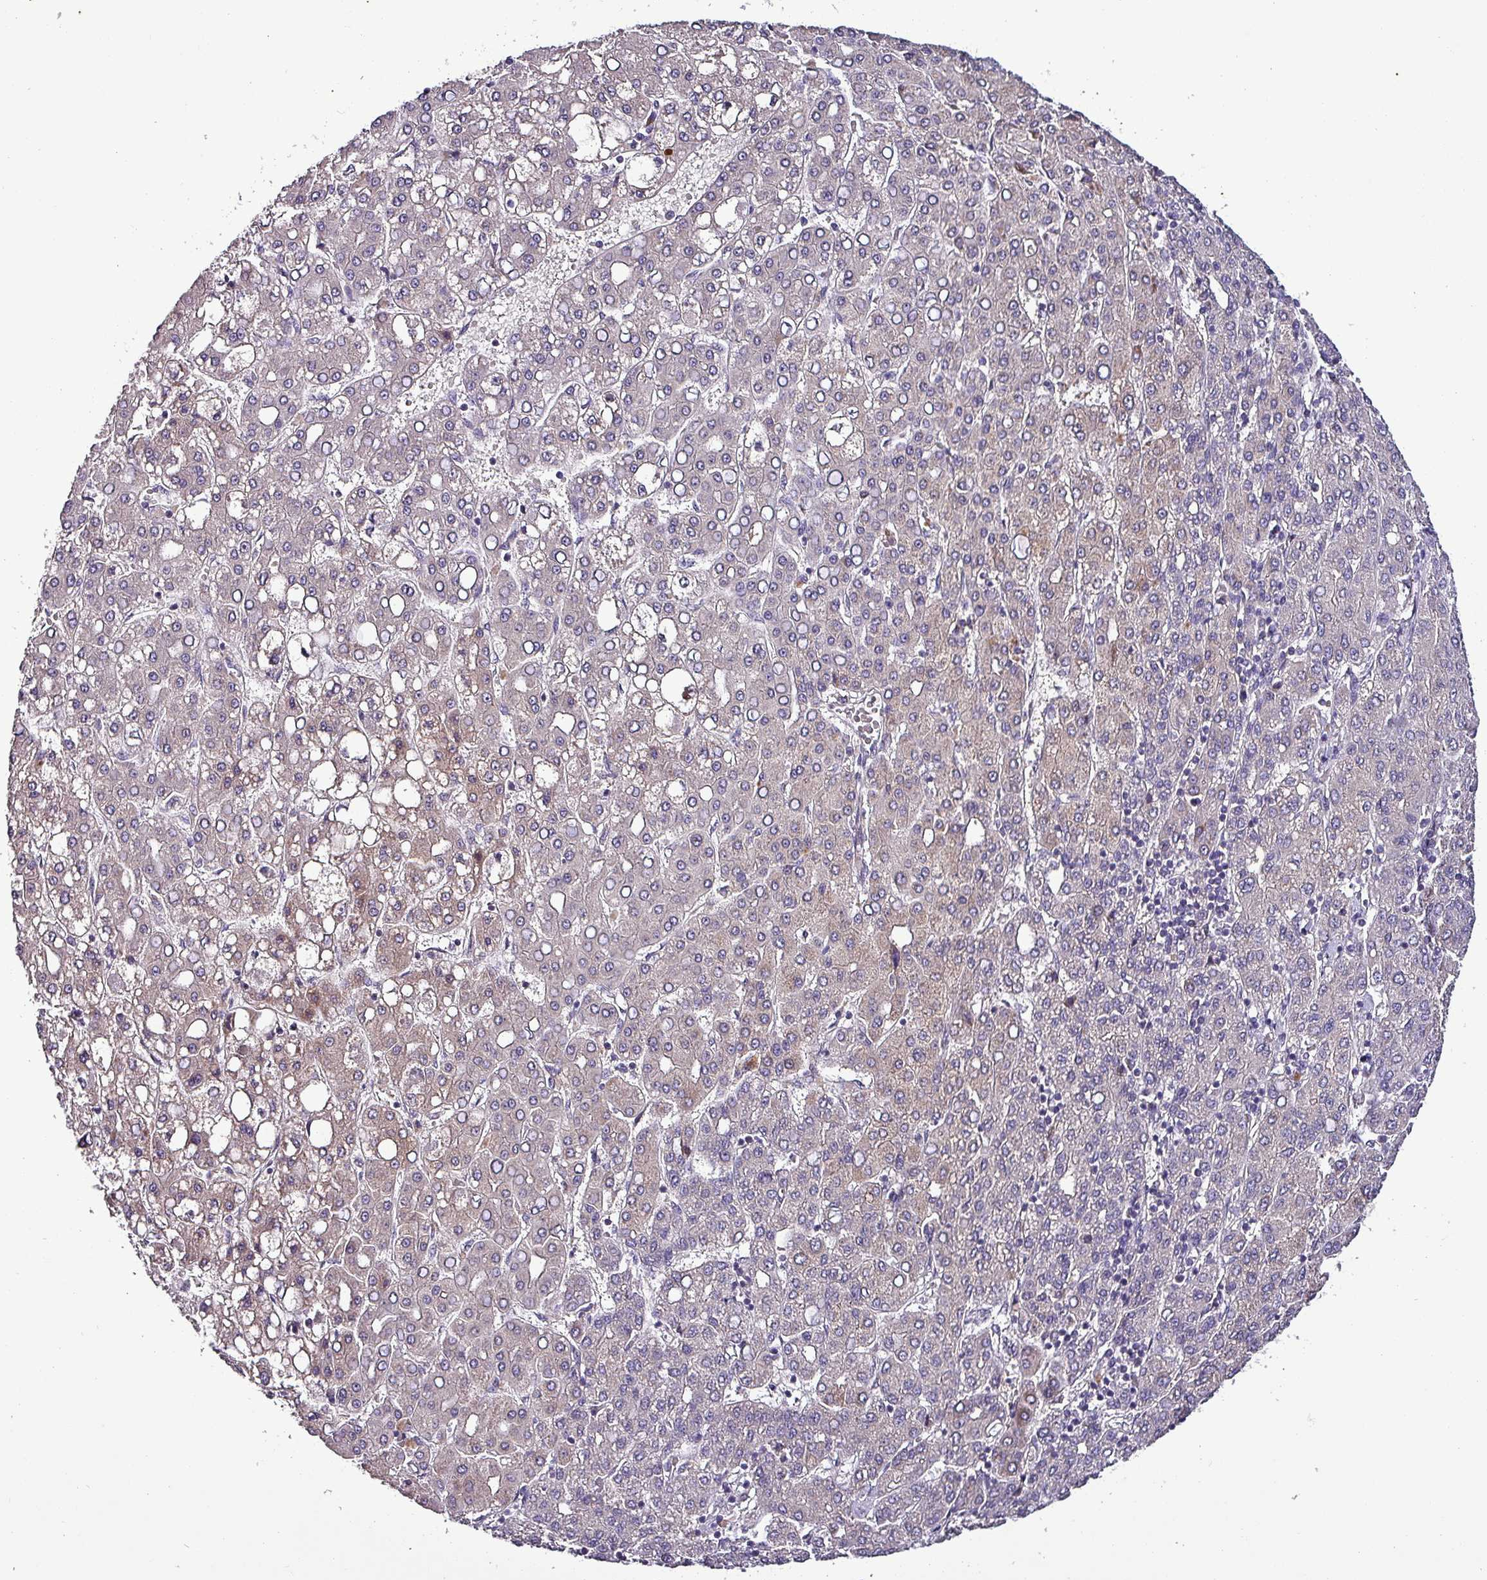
{"staining": {"intensity": "weak", "quantity": "<25%", "location": "cytoplasmic/membranous"}, "tissue": "liver cancer", "cell_type": "Tumor cells", "image_type": "cancer", "snomed": [{"axis": "morphology", "description": "Carcinoma, Hepatocellular, NOS"}, {"axis": "topography", "description": "Liver"}], "caption": "A photomicrograph of human liver cancer (hepatocellular carcinoma) is negative for staining in tumor cells. (DAB immunohistochemistry (IHC) visualized using brightfield microscopy, high magnification).", "gene": "GRAPL", "patient": {"sex": "male", "age": 65}}